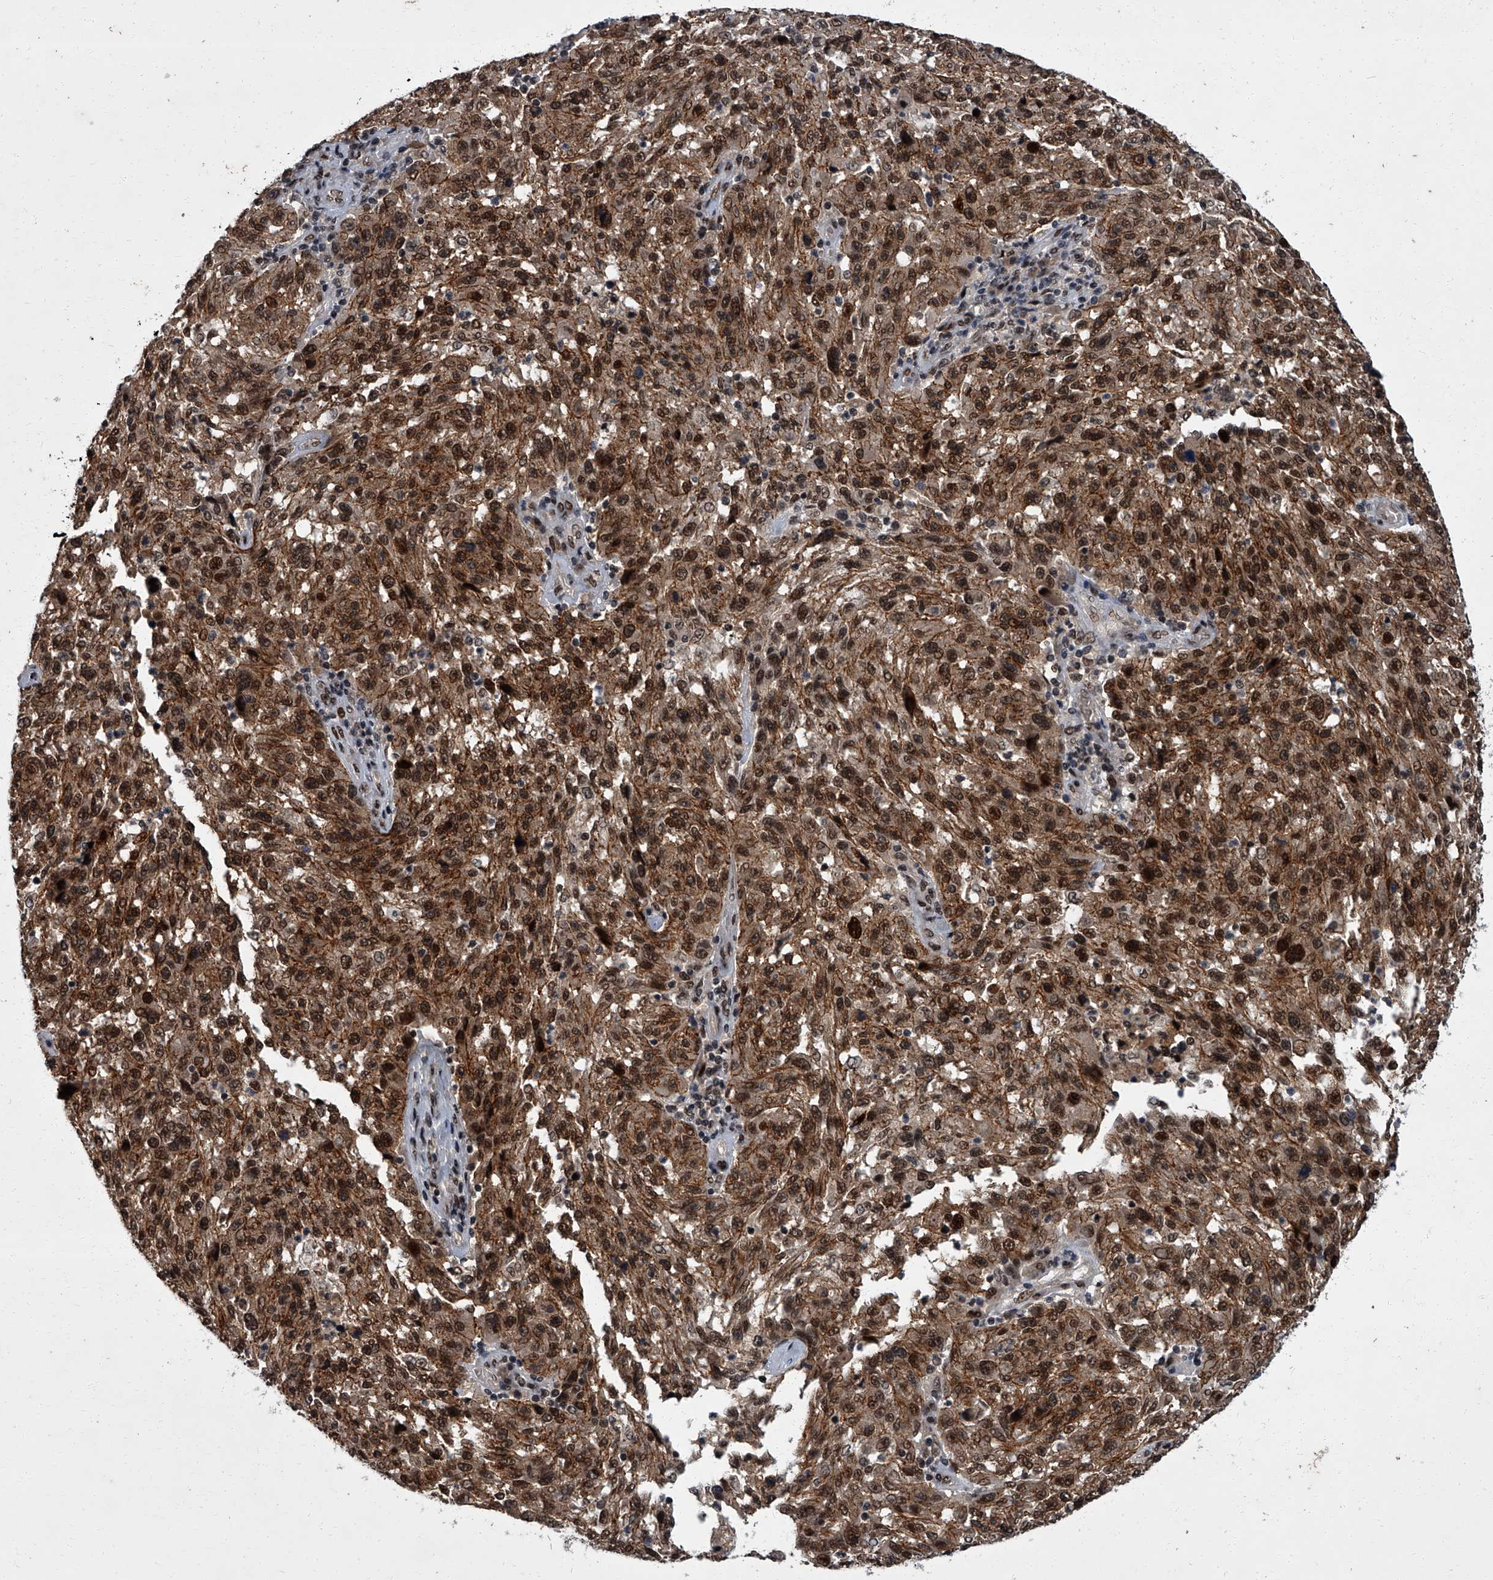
{"staining": {"intensity": "moderate", "quantity": ">75%", "location": "cytoplasmic/membranous,nuclear"}, "tissue": "melanoma", "cell_type": "Tumor cells", "image_type": "cancer", "snomed": [{"axis": "morphology", "description": "Malignant melanoma, NOS"}, {"axis": "topography", "description": "Skin"}], "caption": "High-magnification brightfield microscopy of melanoma stained with DAB (brown) and counterstained with hematoxylin (blue). tumor cells exhibit moderate cytoplasmic/membranous and nuclear staining is present in about>75% of cells. The protein is stained brown, and the nuclei are stained in blue (DAB IHC with brightfield microscopy, high magnification).", "gene": "ZNF518B", "patient": {"sex": "male", "age": 53}}